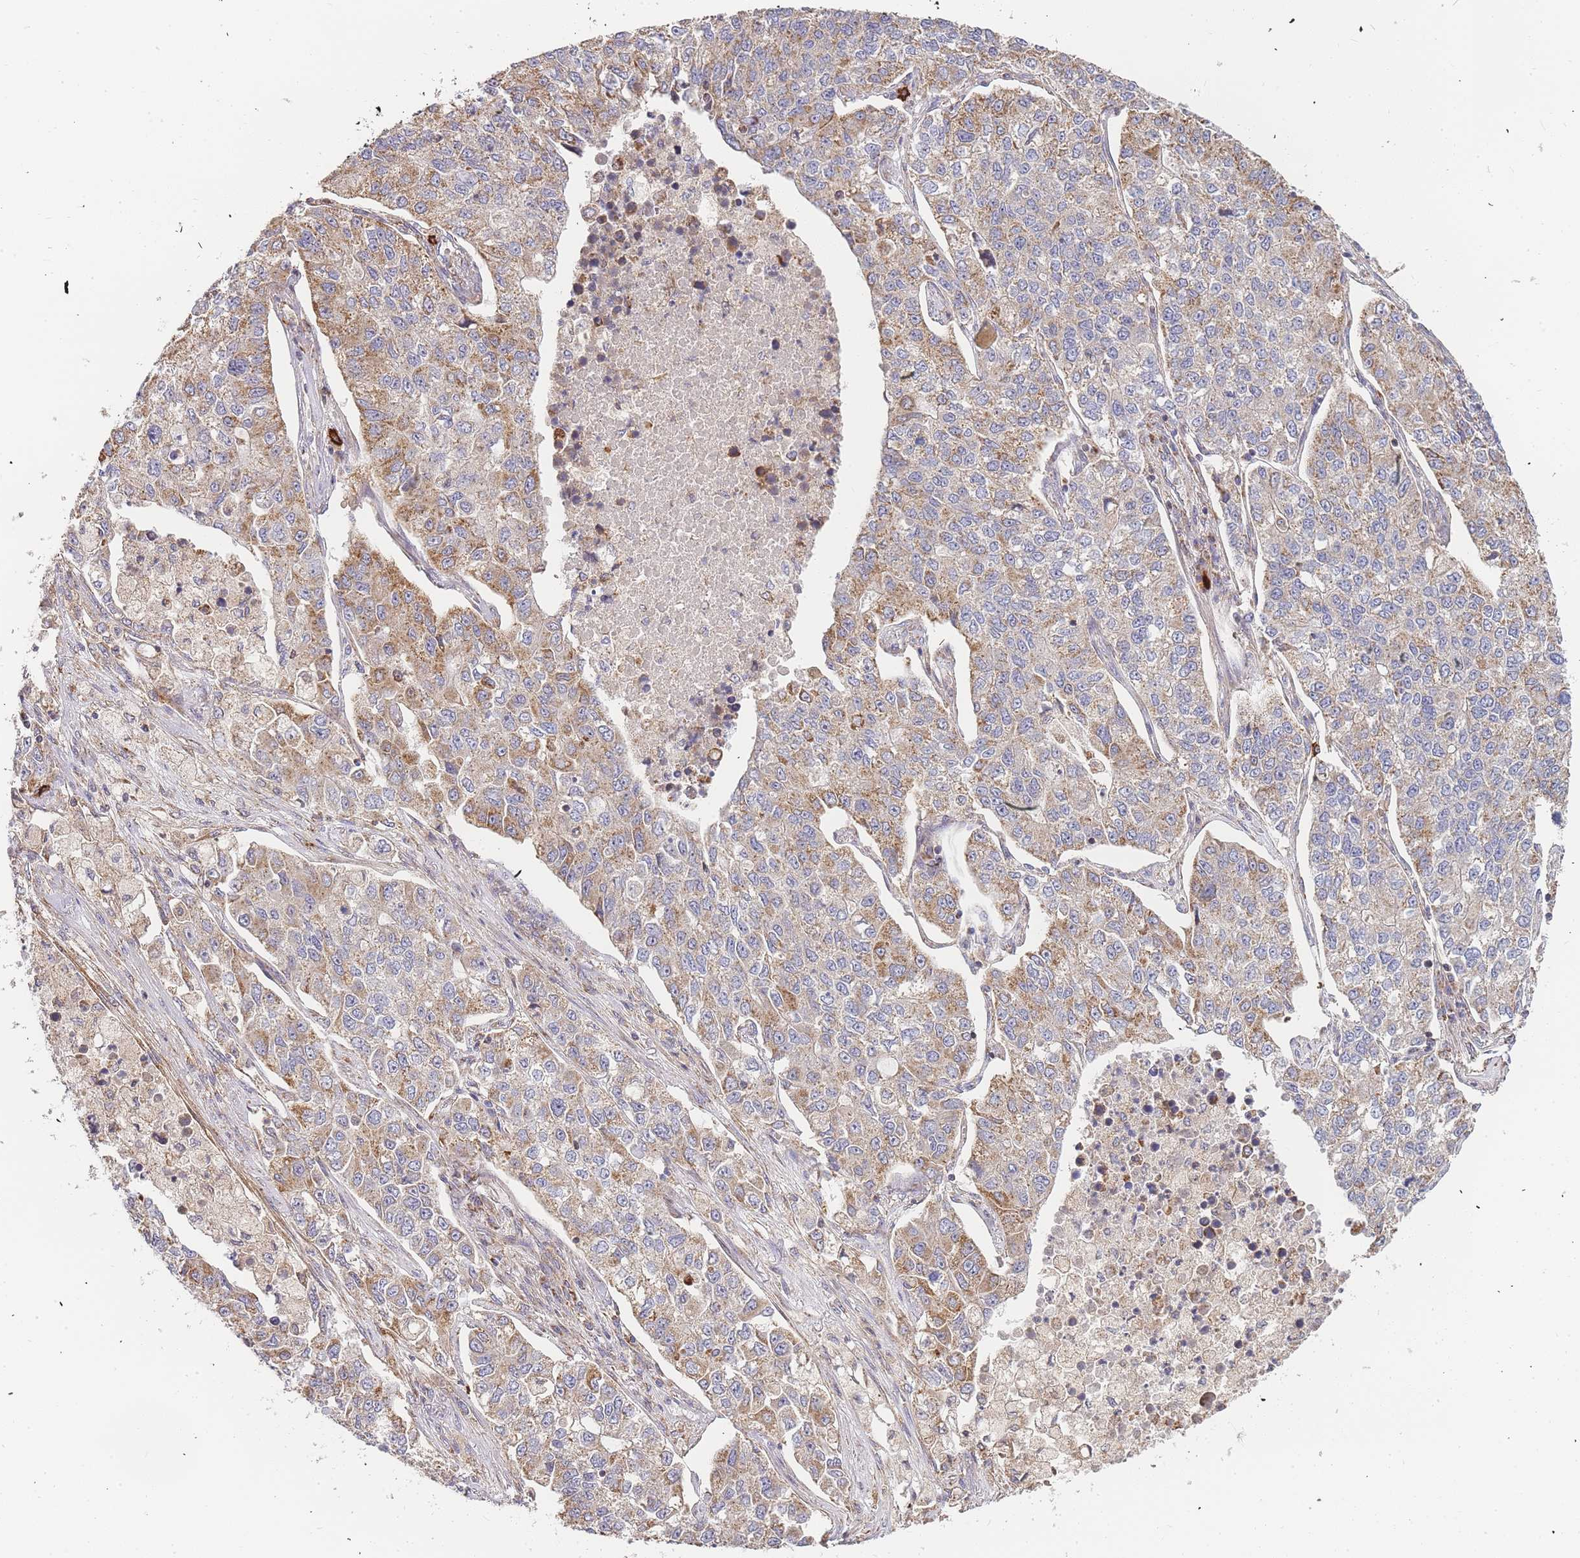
{"staining": {"intensity": "moderate", "quantity": ">75%", "location": "cytoplasmic/membranous"}, "tissue": "lung cancer", "cell_type": "Tumor cells", "image_type": "cancer", "snomed": [{"axis": "morphology", "description": "Adenocarcinoma, NOS"}, {"axis": "topography", "description": "Lung"}], "caption": "IHC photomicrograph of neoplastic tissue: human lung cancer (adenocarcinoma) stained using immunohistochemistry (IHC) demonstrates medium levels of moderate protein expression localized specifically in the cytoplasmic/membranous of tumor cells, appearing as a cytoplasmic/membranous brown color.", "gene": "ADCY9", "patient": {"sex": "male", "age": 49}}